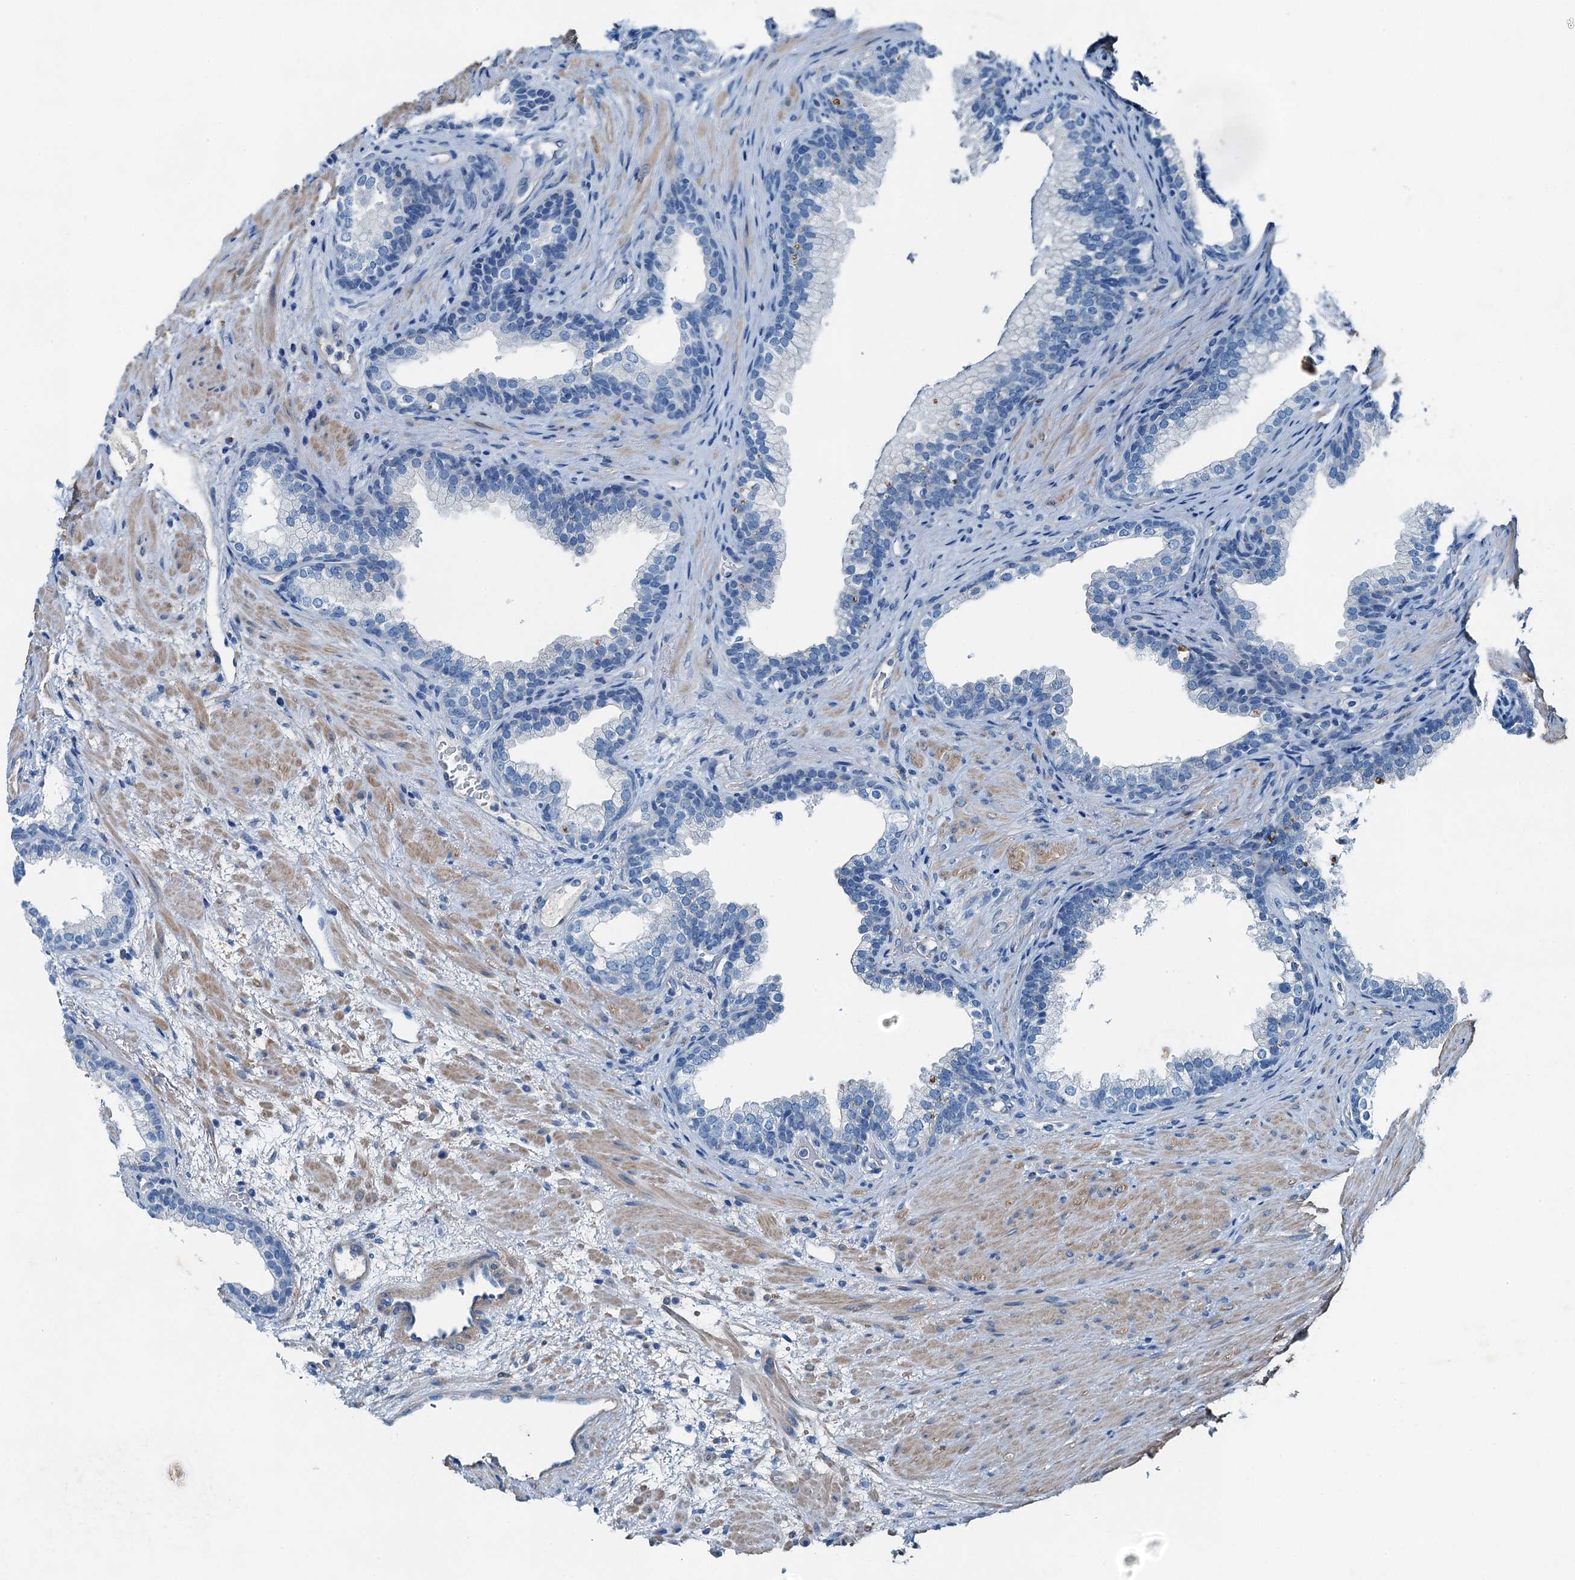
{"staining": {"intensity": "negative", "quantity": "none", "location": "none"}, "tissue": "prostate", "cell_type": "Glandular cells", "image_type": "normal", "snomed": [{"axis": "morphology", "description": "Normal tissue, NOS"}, {"axis": "topography", "description": "Prostate"}], "caption": "Immunohistochemistry image of benign prostate: human prostate stained with DAB (3,3'-diaminobenzidine) exhibits no significant protein positivity in glandular cells. (Immunohistochemistry, brightfield microscopy, high magnification).", "gene": "RAB3IL1", "patient": {"sex": "male", "age": 76}}